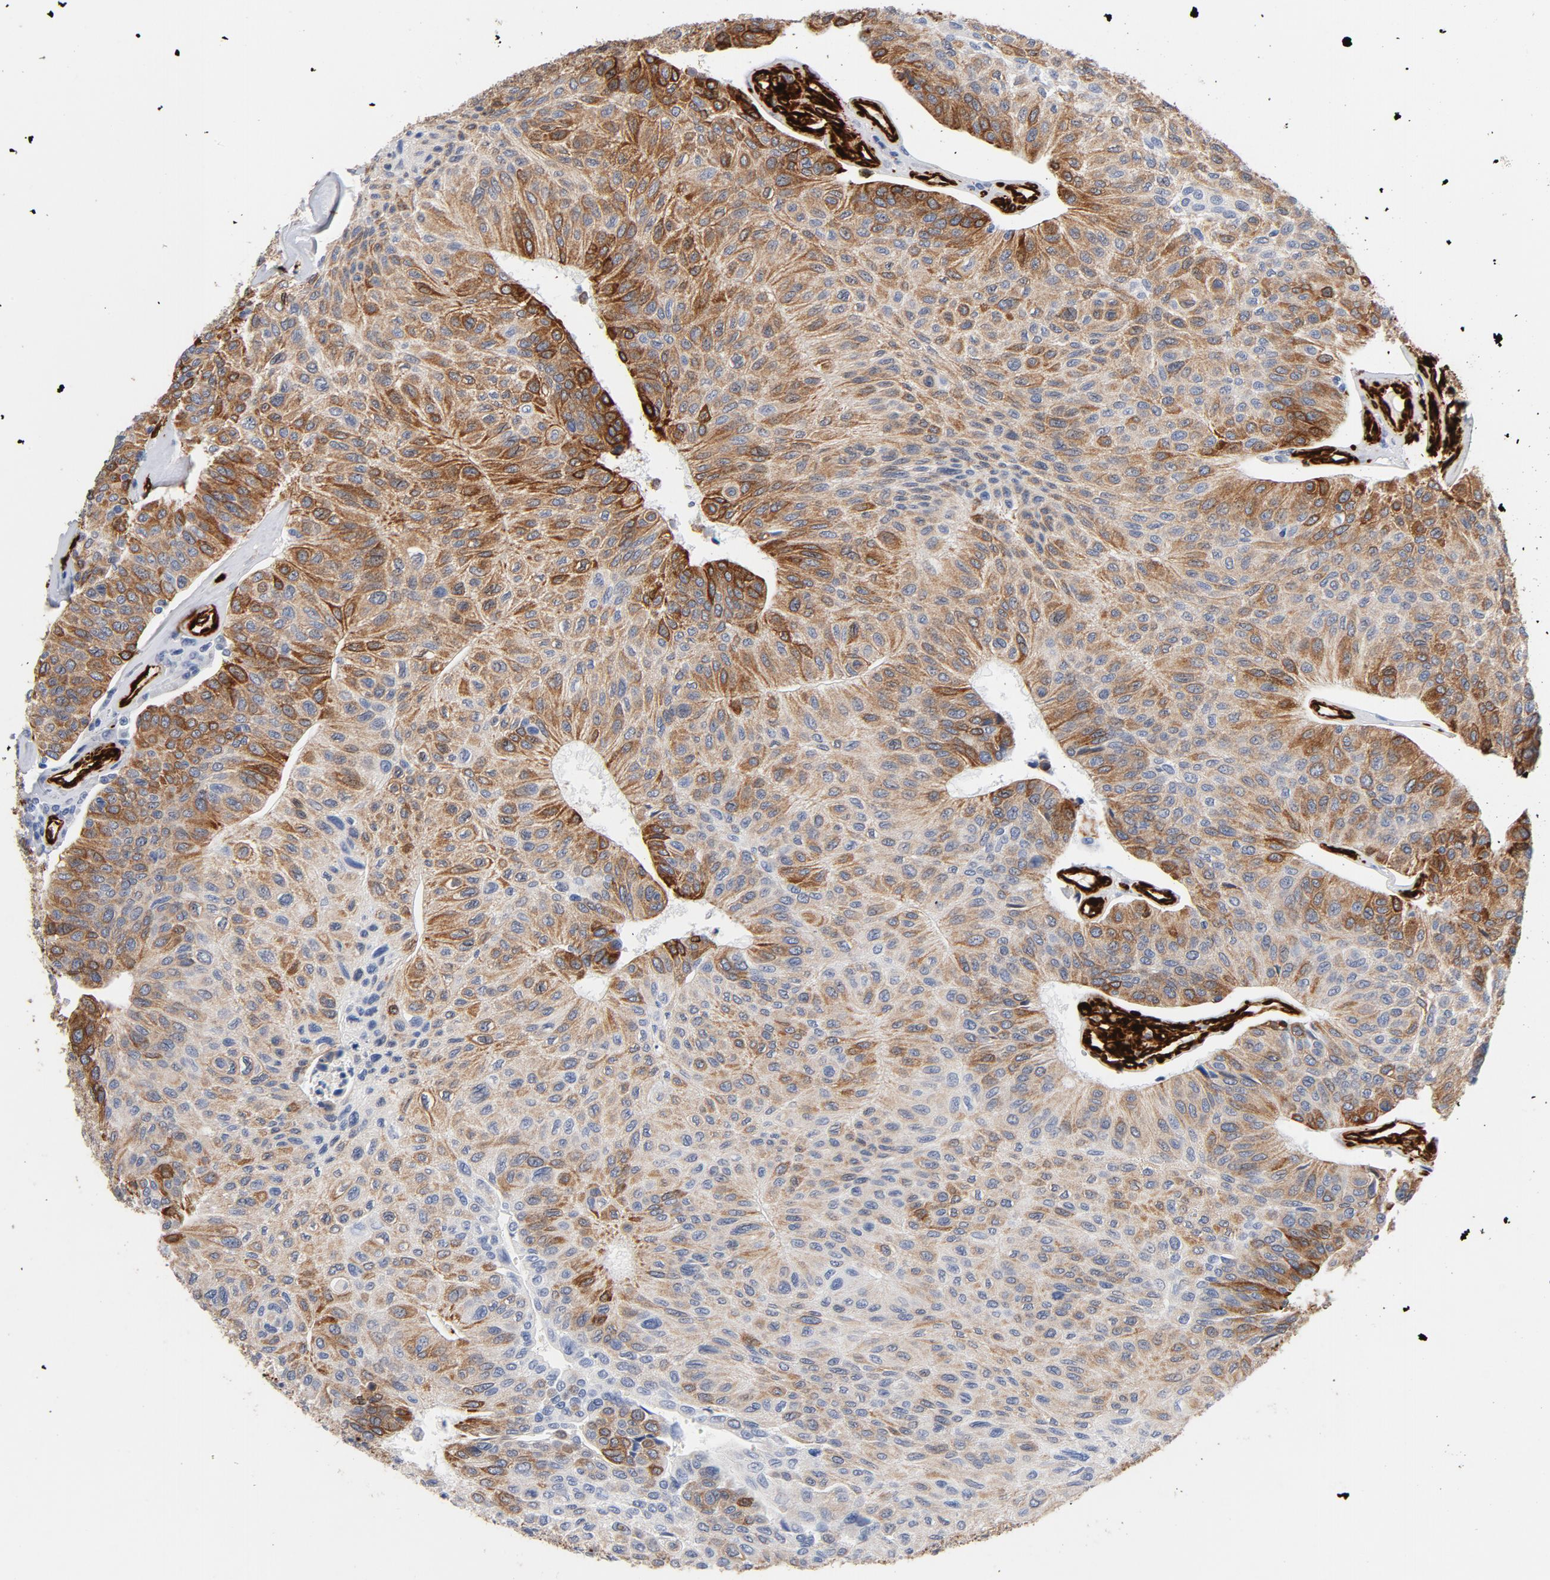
{"staining": {"intensity": "moderate", "quantity": ">75%", "location": "cytoplasmic/membranous"}, "tissue": "urothelial cancer", "cell_type": "Tumor cells", "image_type": "cancer", "snomed": [{"axis": "morphology", "description": "Urothelial carcinoma, High grade"}, {"axis": "topography", "description": "Urinary bladder"}], "caption": "Protein staining exhibits moderate cytoplasmic/membranous positivity in approximately >75% of tumor cells in urothelial carcinoma (high-grade).", "gene": "SERPINH1", "patient": {"sex": "male", "age": 66}}